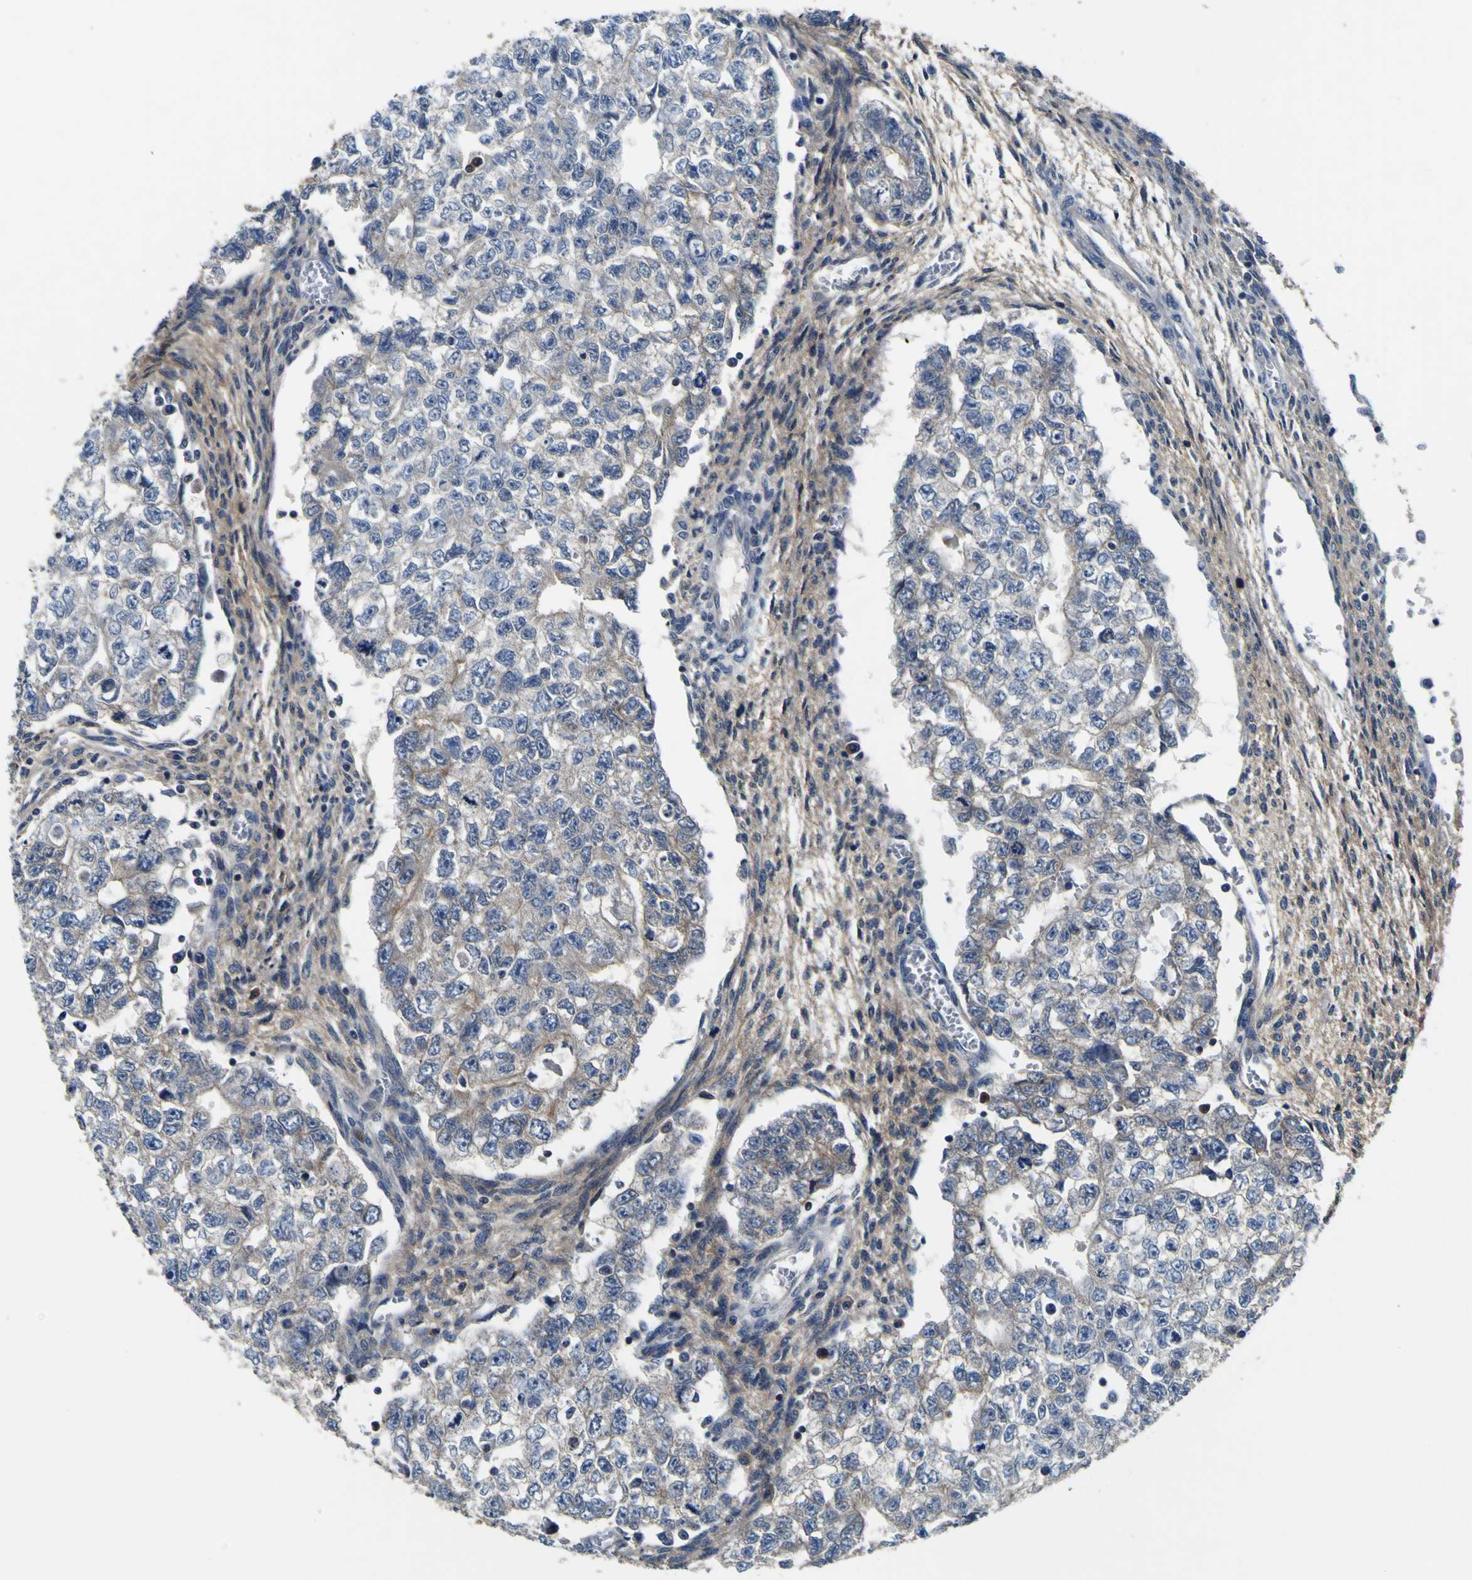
{"staining": {"intensity": "weak", "quantity": ">75%", "location": "cytoplasmic/membranous"}, "tissue": "testis cancer", "cell_type": "Tumor cells", "image_type": "cancer", "snomed": [{"axis": "morphology", "description": "Seminoma, NOS"}, {"axis": "morphology", "description": "Carcinoma, Embryonal, NOS"}, {"axis": "topography", "description": "Testis"}], "caption": "Immunohistochemistry photomicrograph of testis cancer (embryonal carcinoma) stained for a protein (brown), which exhibits low levels of weak cytoplasmic/membranous positivity in about >75% of tumor cells.", "gene": "EPHB4", "patient": {"sex": "male", "age": 38}}